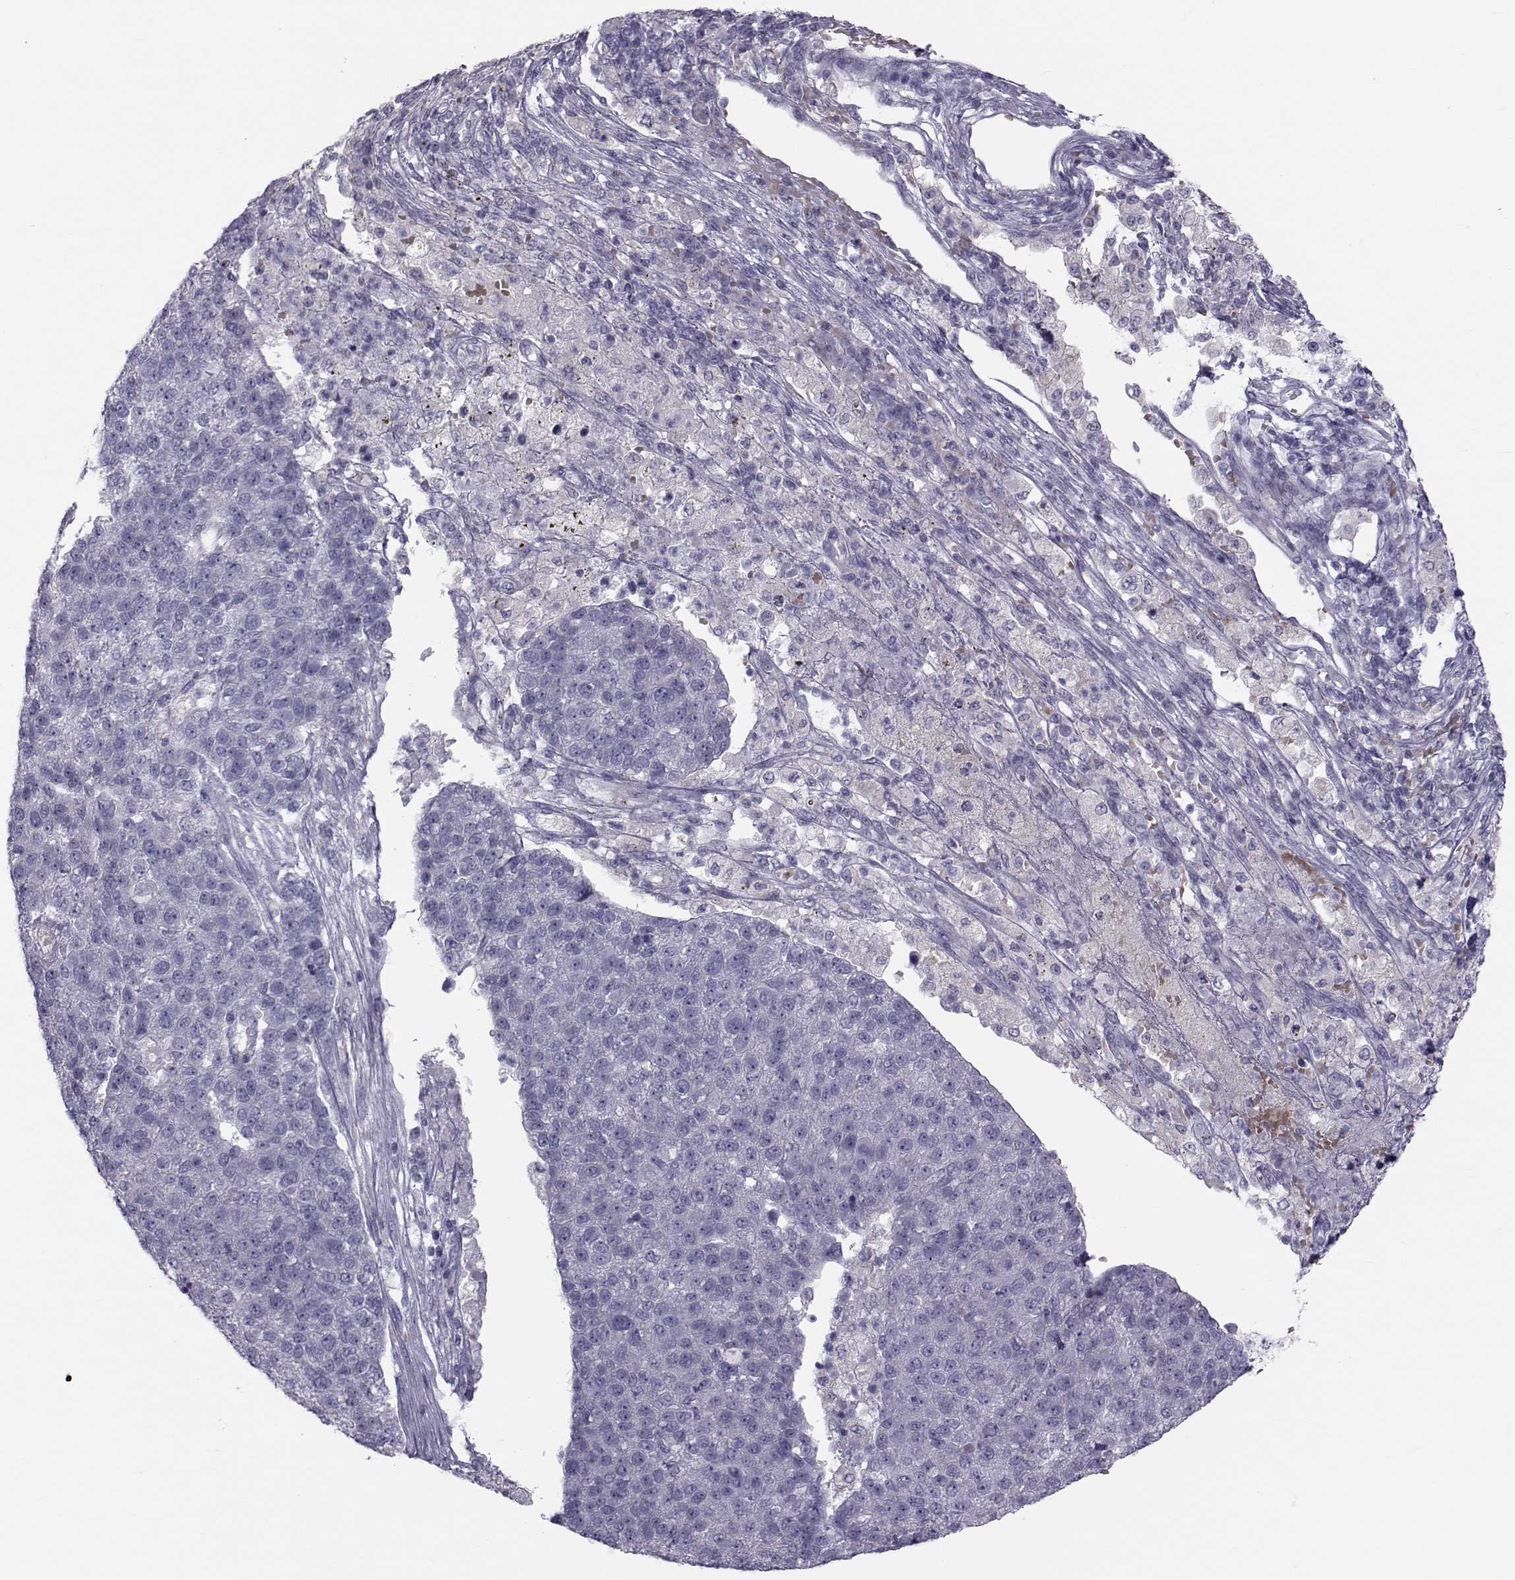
{"staining": {"intensity": "negative", "quantity": "none", "location": "none"}, "tissue": "pancreatic cancer", "cell_type": "Tumor cells", "image_type": "cancer", "snomed": [{"axis": "morphology", "description": "Adenocarcinoma, NOS"}, {"axis": "topography", "description": "Pancreas"}], "caption": "The micrograph demonstrates no significant expression in tumor cells of adenocarcinoma (pancreatic).", "gene": "GARIN3", "patient": {"sex": "female", "age": 61}}